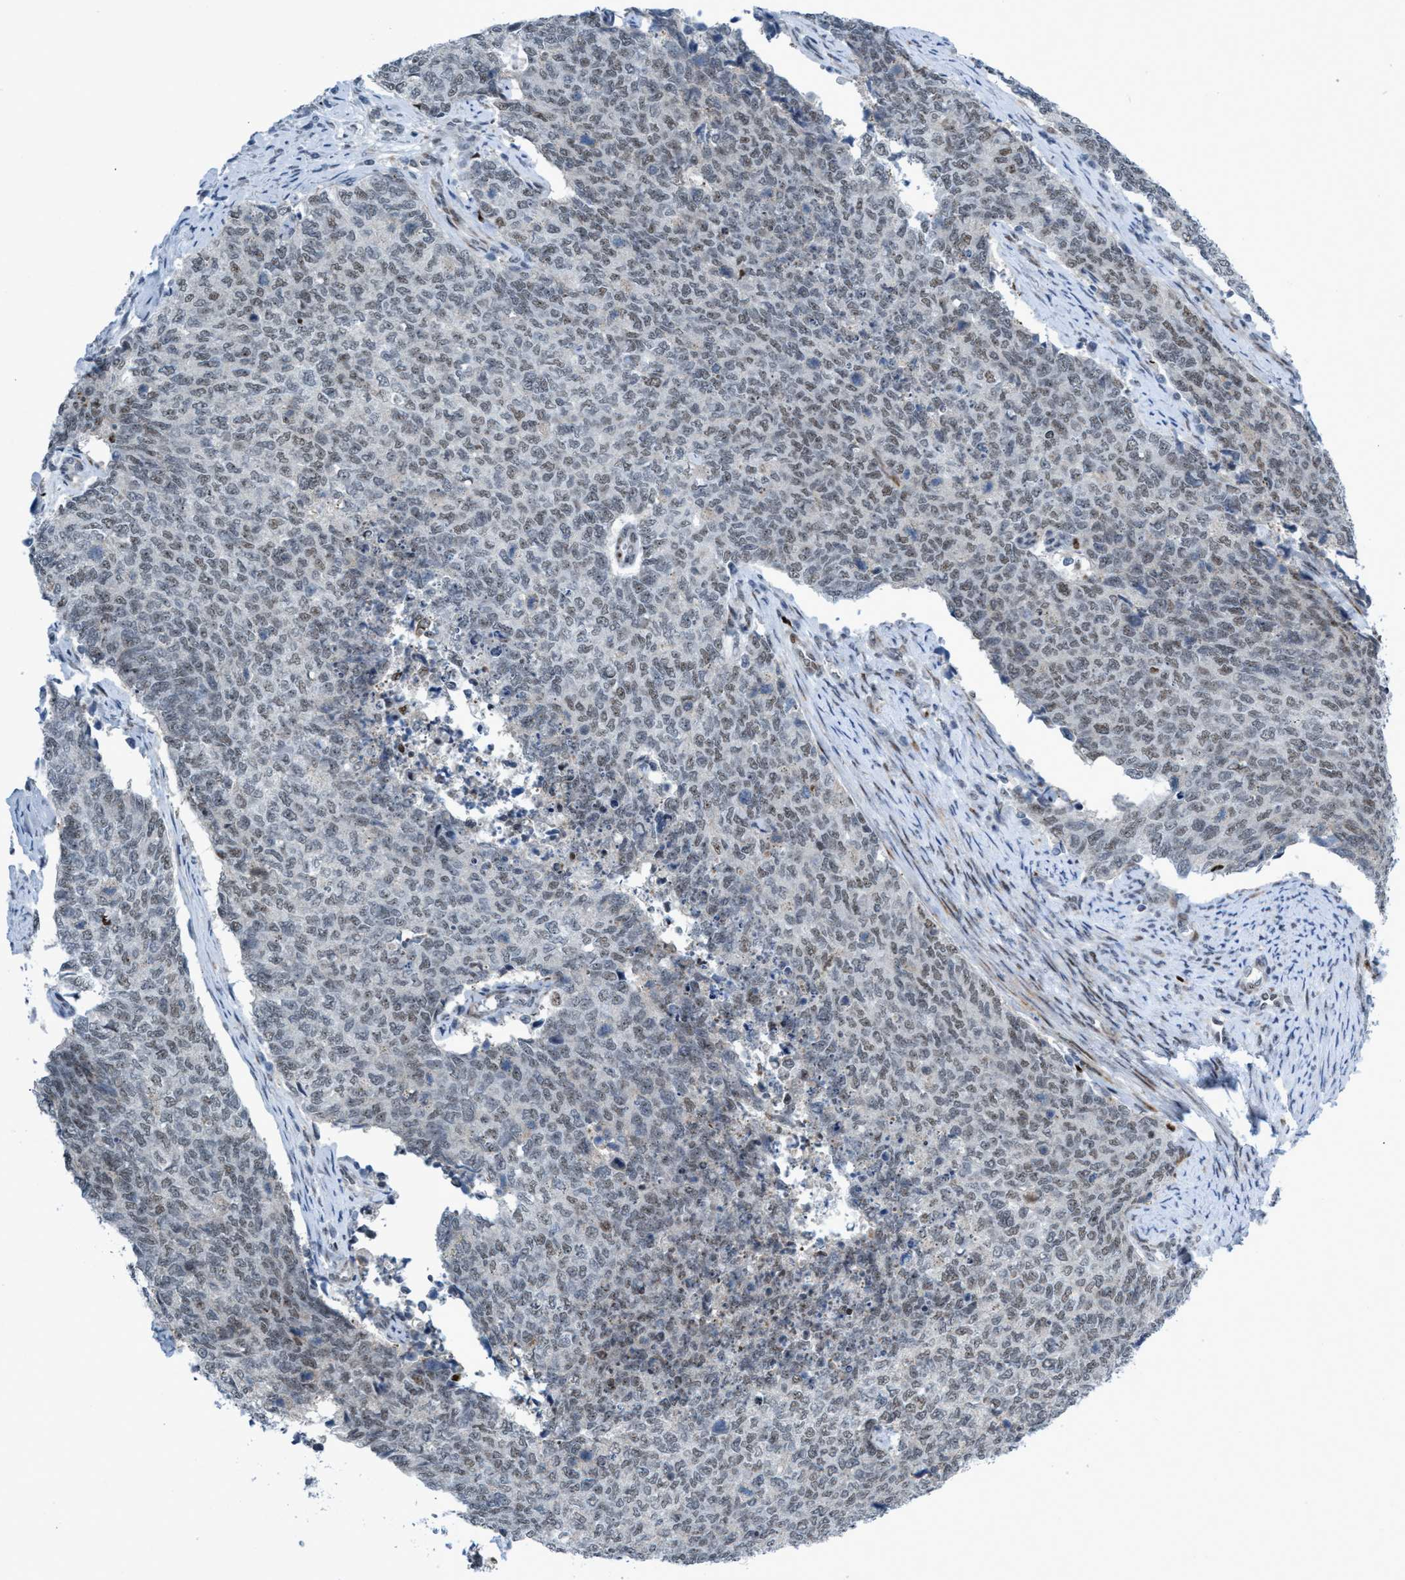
{"staining": {"intensity": "weak", "quantity": ">75%", "location": "nuclear"}, "tissue": "cervical cancer", "cell_type": "Tumor cells", "image_type": "cancer", "snomed": [{"axis": "morphology", "description": "Squamous cell carcinoma, NOS"}, {"axis": "topography", "description": "Cervix"}], "caption": "Immunohistochemistry photomicrograph of neoplastic tissue: human cervical cancer stained using immunohistochemistry reveals low levels of weak protein expression localized specifically in the nuclear of tumor cells, appearing as a nuclear brown color.", "gene": "CWC27", "patient": {"sex": "female", "age": 63}}